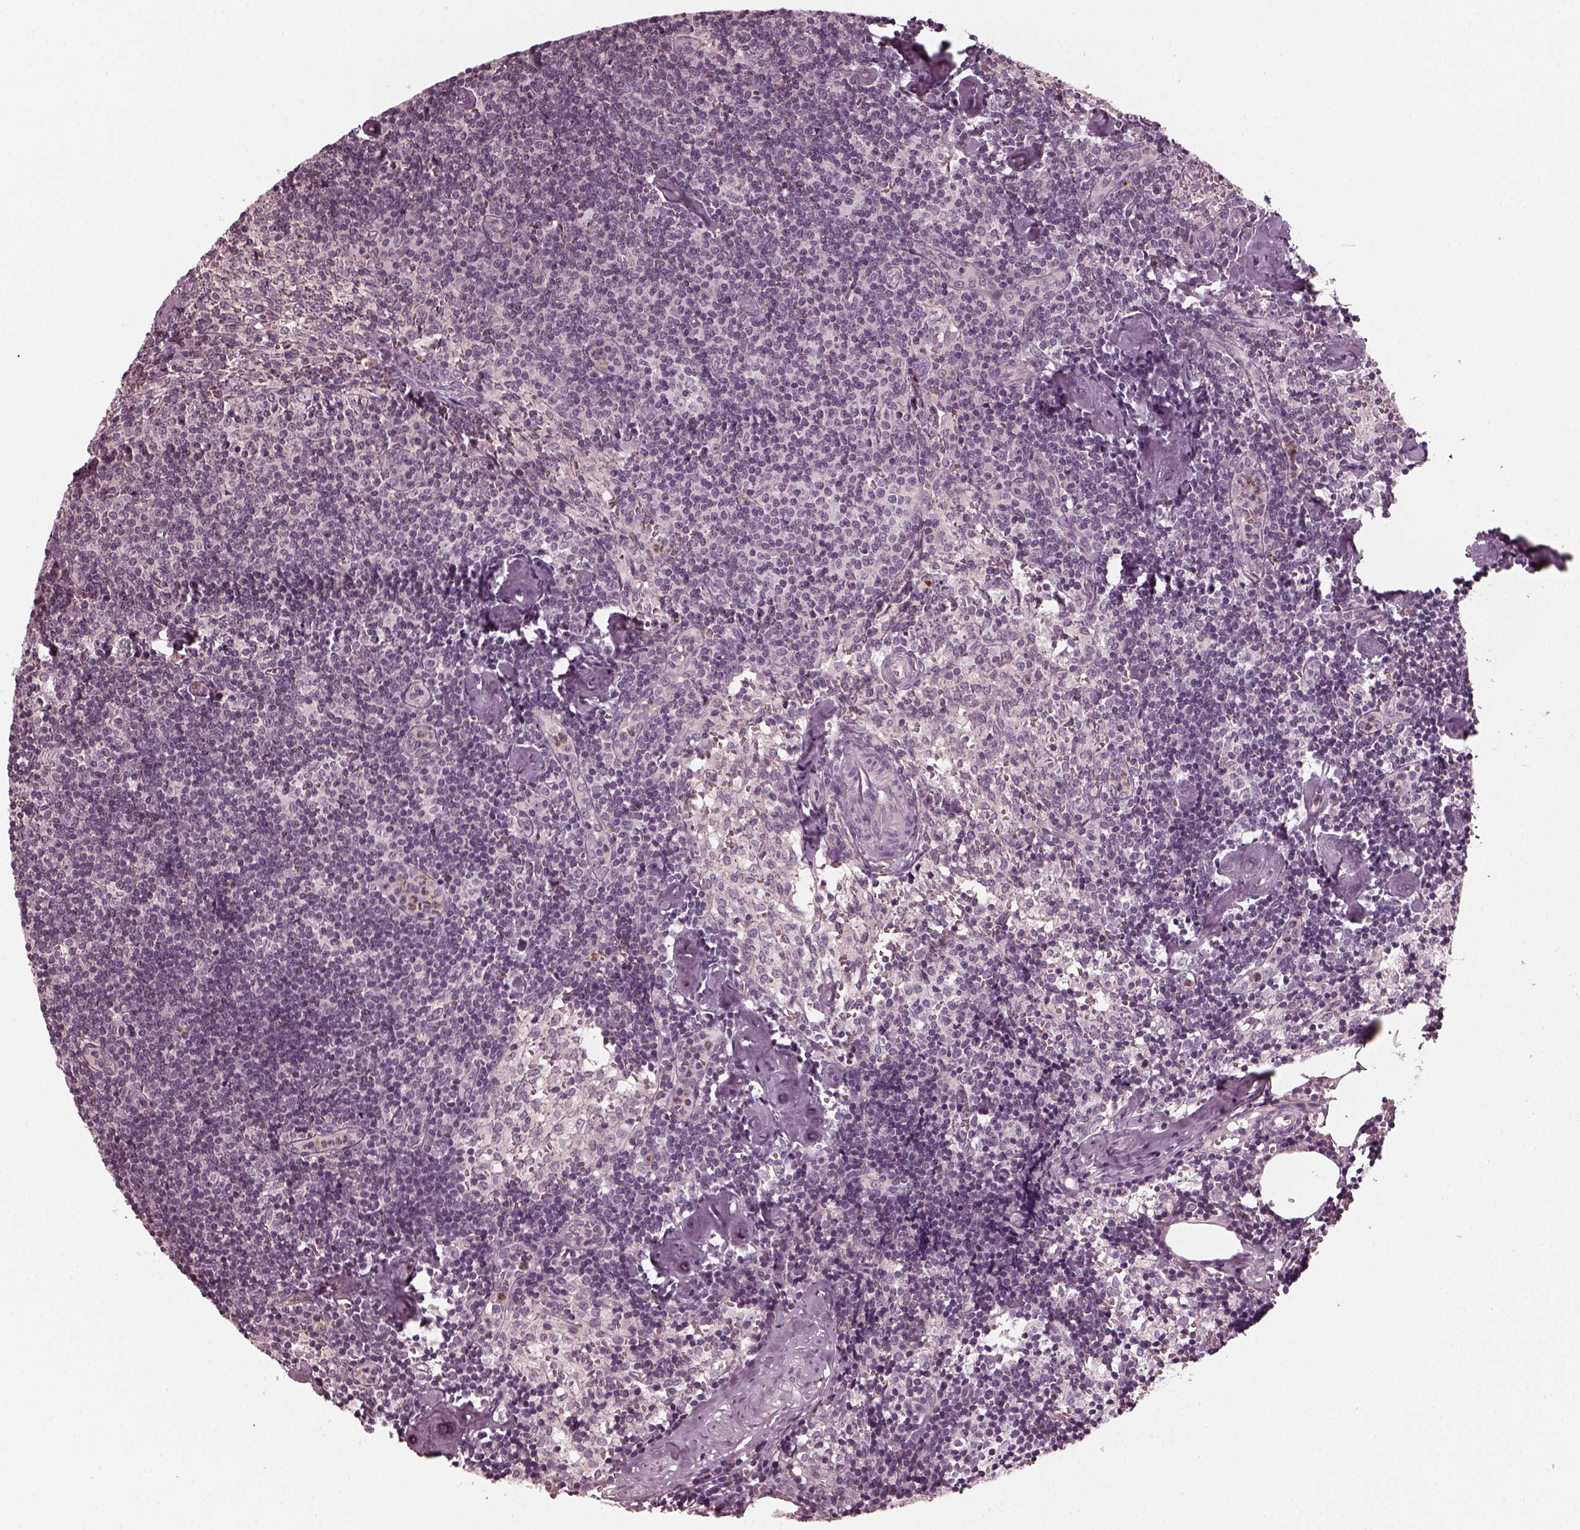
{"staining": {"intensity": "negative", "quantity": "none", "location": "none"}, "tissue": "lymph node", "cell_type": "Germinal center cells", "image_type": "normal", "snomed": [{"axis": "morphology", "description": "Normal tissue, NOS"}, {"axis": "topography", "description": "Lymph node"}], "caption": "Immunohistochemistry image of benign lymph node: lymph node stained with DAB displays no significant protein staining in germinal center cells. (DAB (3,3'-diaminobenzidine) IHC visualized using brightfield microscopy, high magnification).", "gene": "CHIT1", "patient": {"sex": "female", "age": 50}}